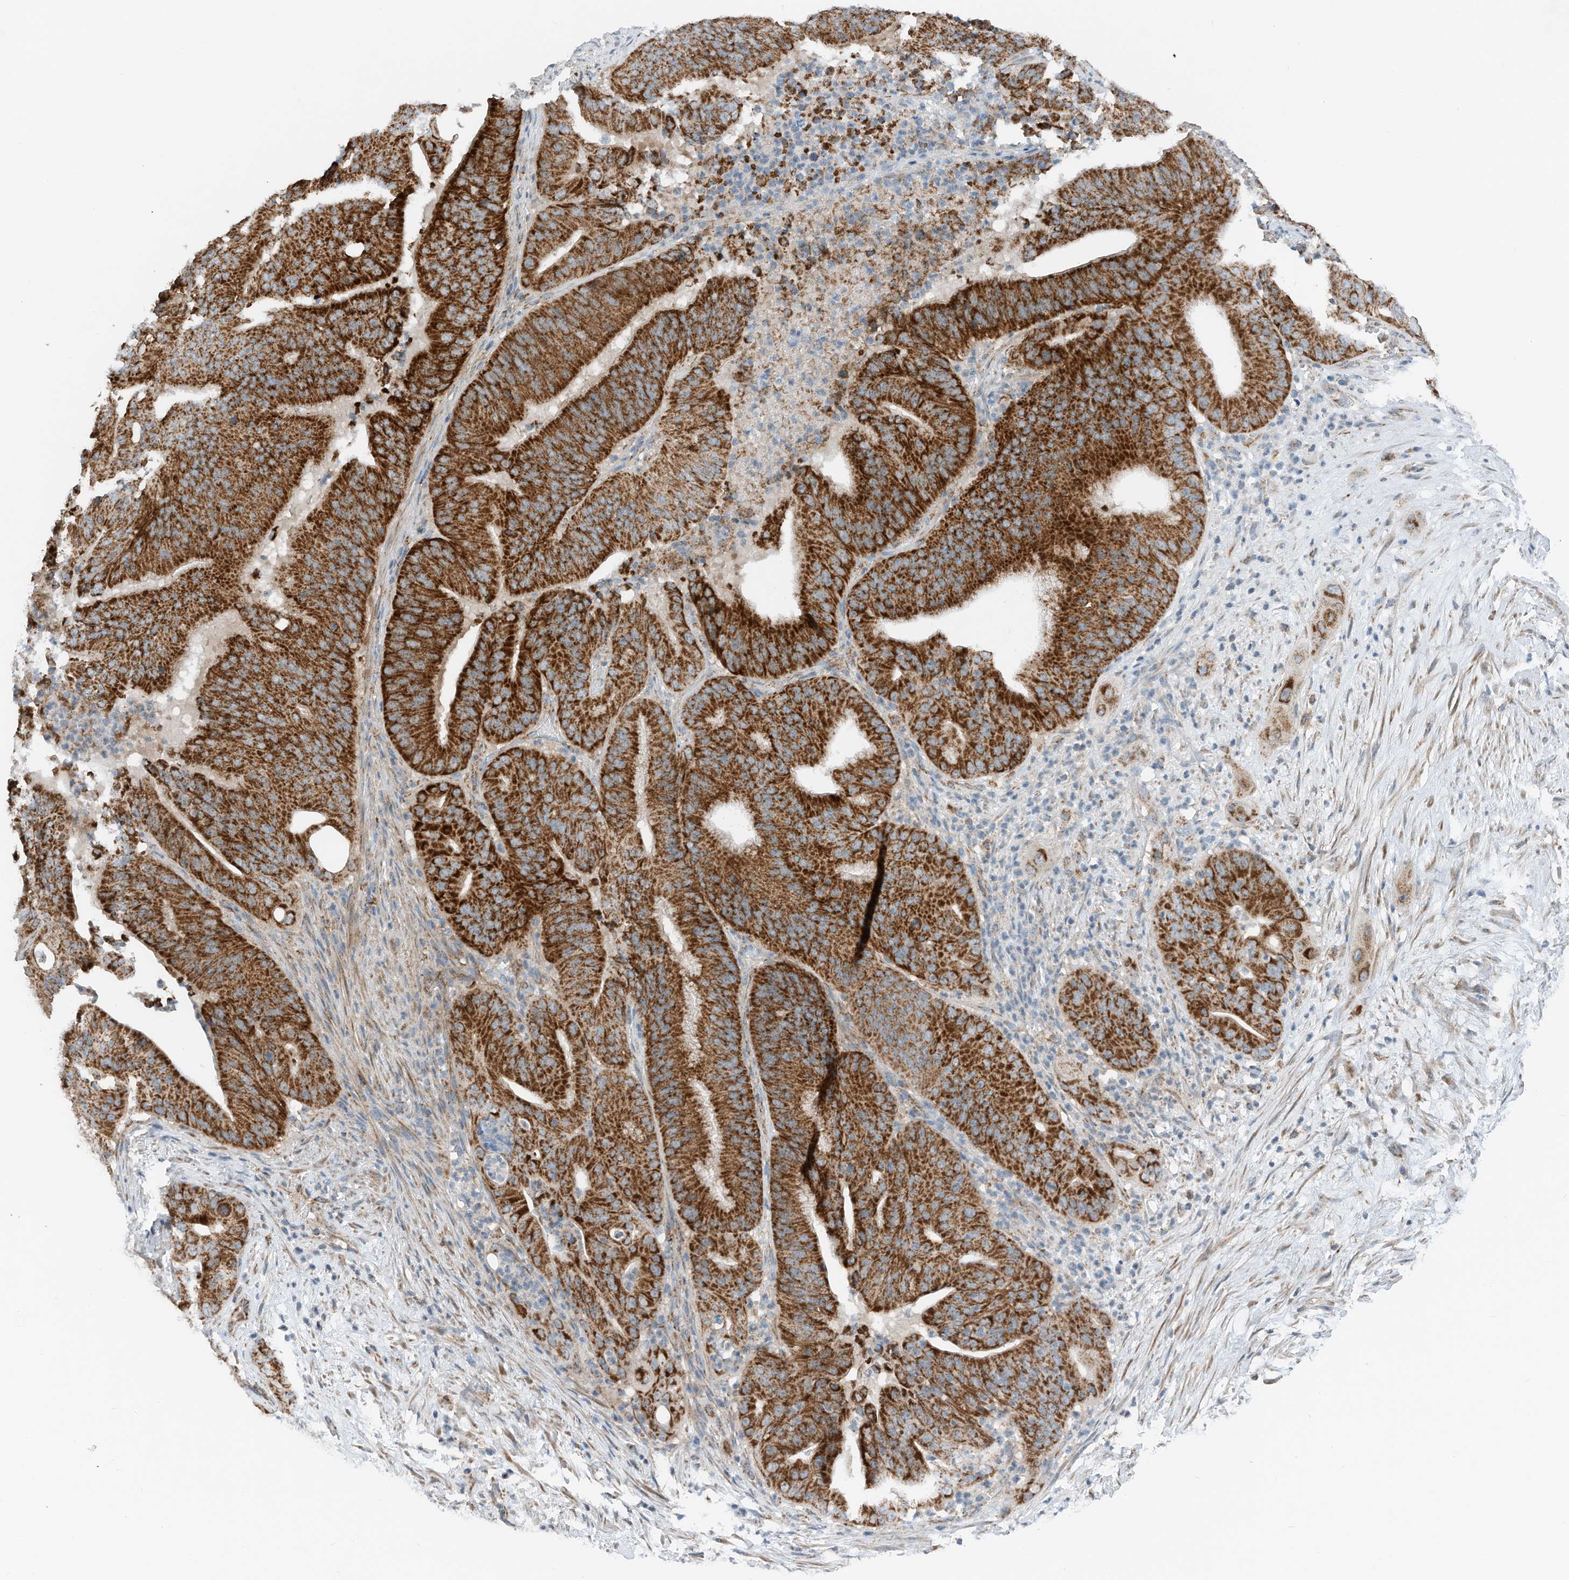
{"staining": {"intensity": "strong", "quantity": ">75%", "location": "cytoplasmic/membranous"}, "tissue": "pancreatic cancer", "cell_type": "Tumor cells", "image_type": "cancer", "snomed": [{"axis": "morphology", "description": "Adenocarcinoma, NOS"}, {"axis": "topography", "description": "Pancreas"}], "caption": "Pancreatic cancer (adenocarcinoma) stained with IHC displays strong cytoplasmic/membranous expression in about >75% of tumor cells.", "gene": "RMND1", "patient": {"sex": "female", "age": 77}}